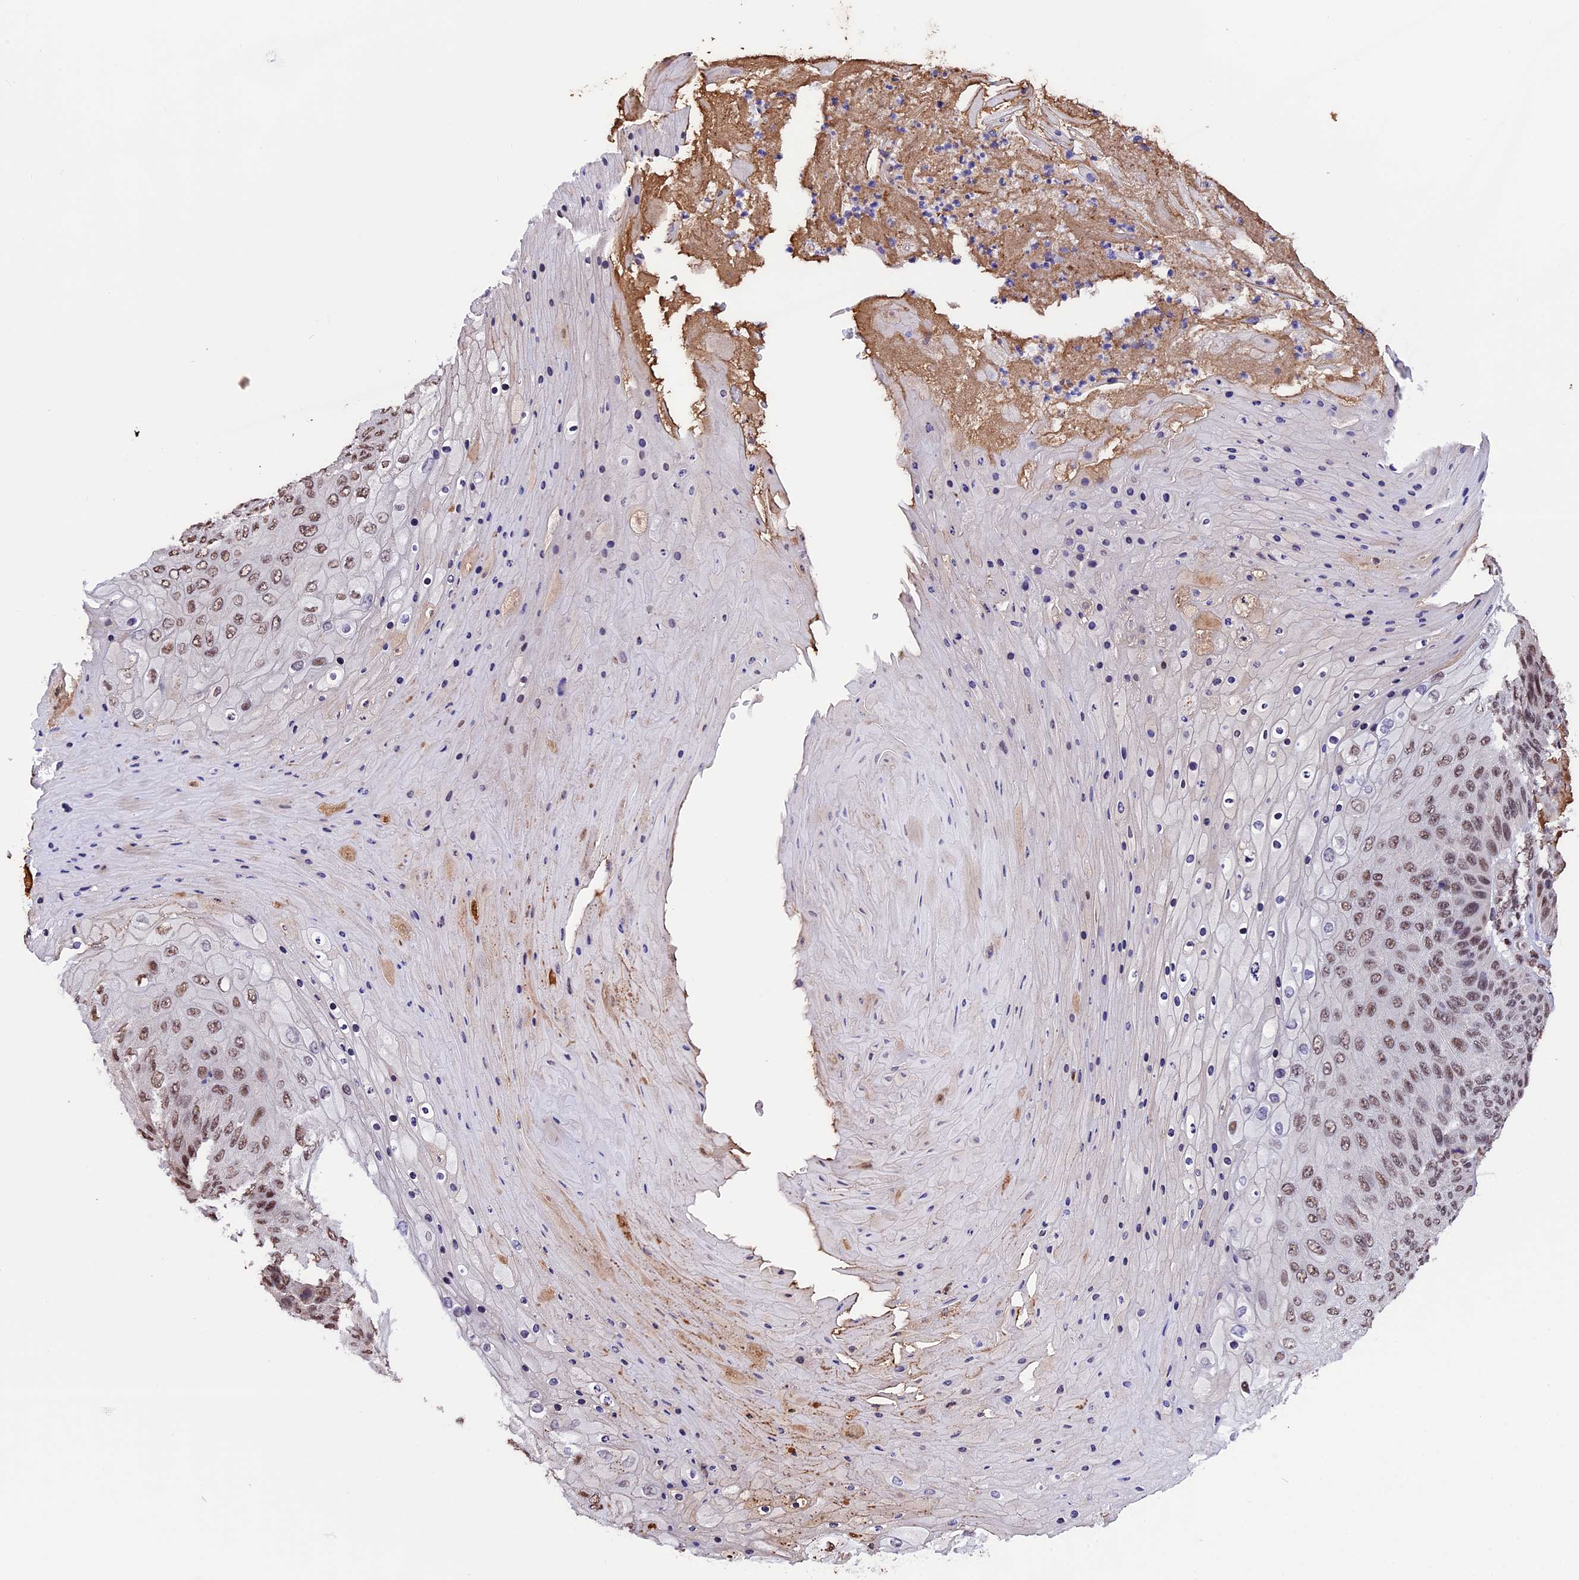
{"staining": {"intensity": "moderate", "quantity": ">75%", "location": "nuclear"}, "tissue": "skin cancer", "cell_type": "Tumor cells", "image_type": "cancer", "snomed": [{"axis": "morphology", "description": "Squamous cell carcinoma, NOS"}, {"axis": "topography", "description": "Skin"}], "caption": "Moderate nuclear staining is appreciated in about >75% of tumor cells in skin squamous cell carcinoma.", "gene": "POLR3E", "patient": {"sex": "female", "age": 88}}